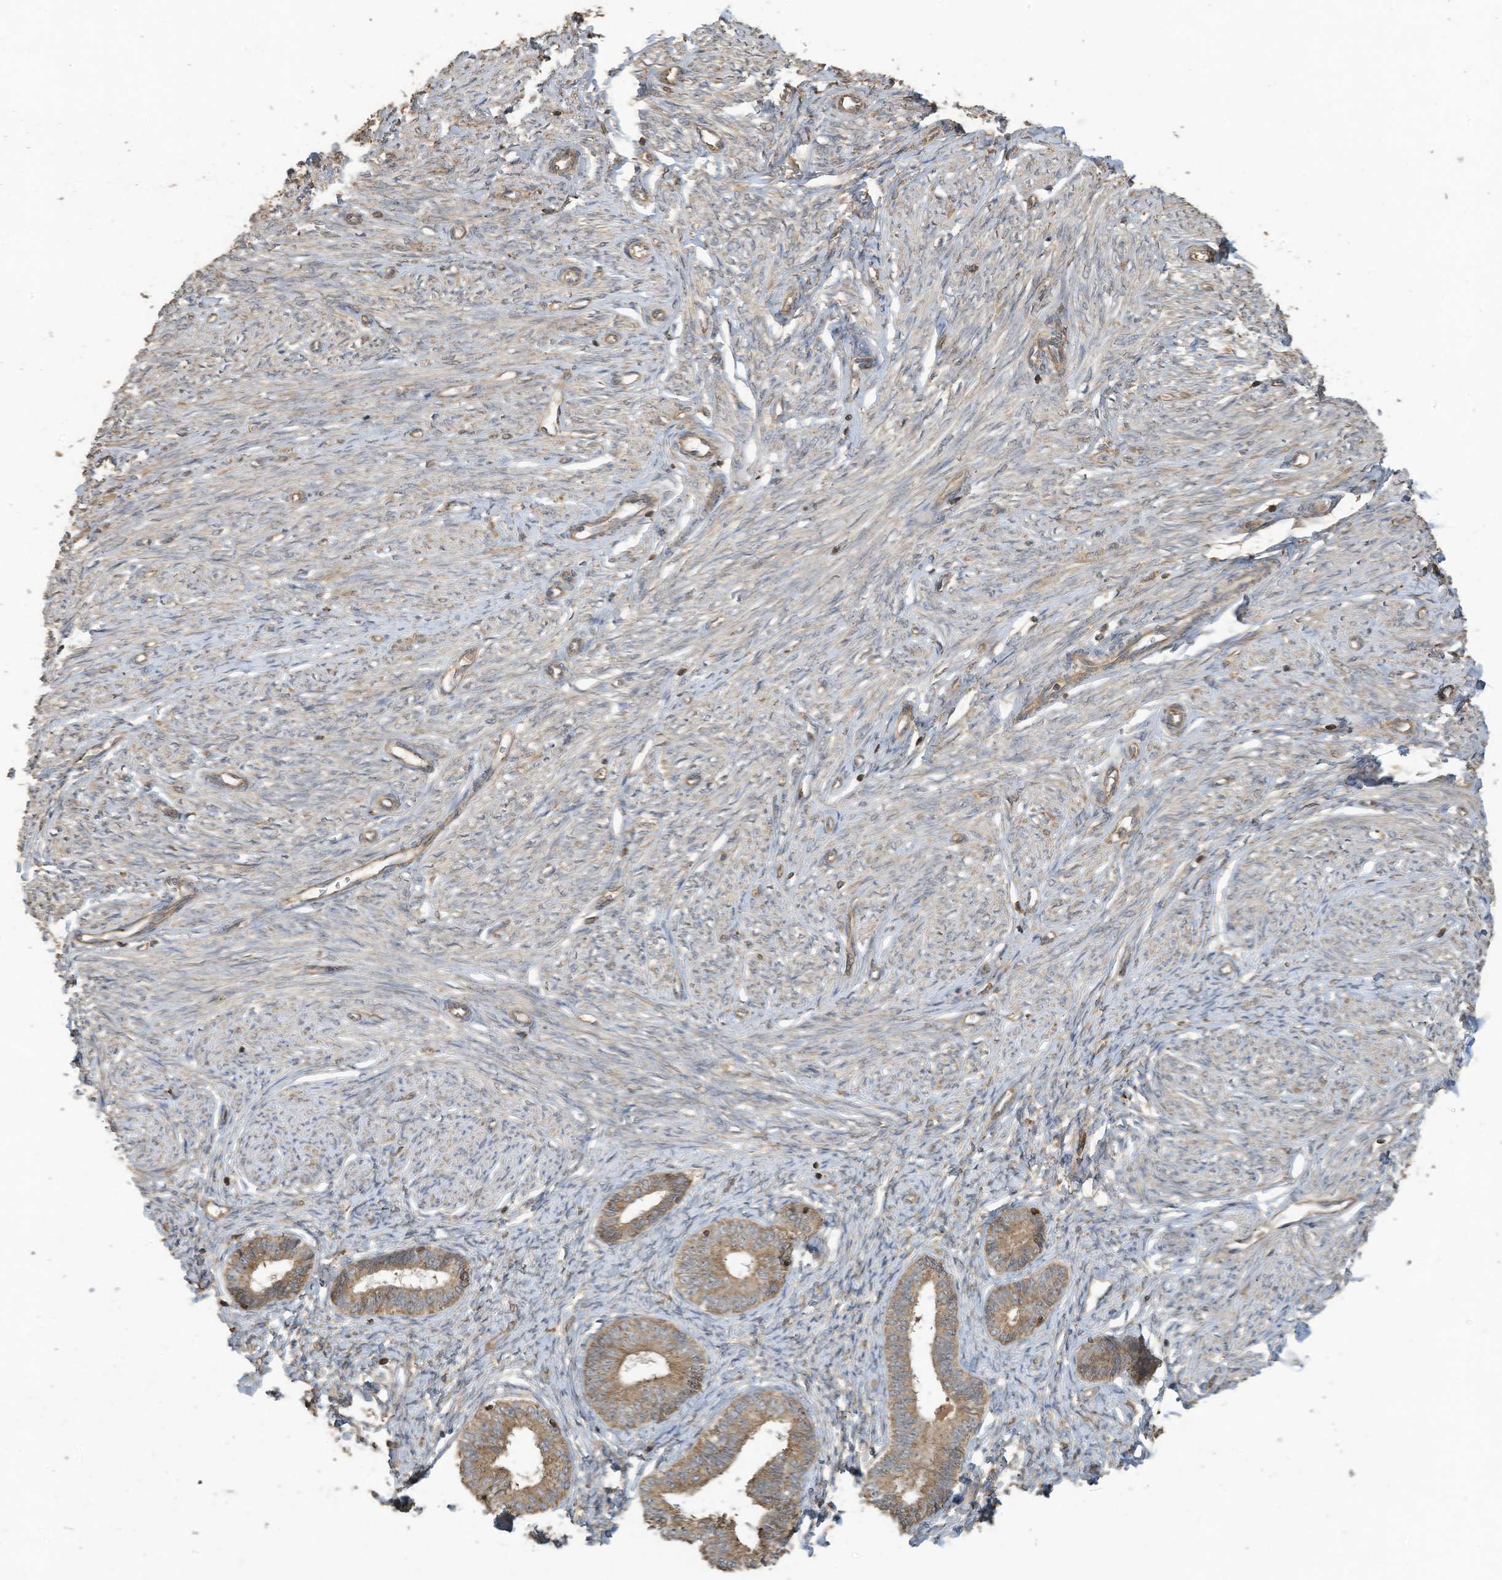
{"staining": {"intensity": "moderate", "quantity": "25%-75%", "location": "cytoplasmic/membranous"}, "tissue": "endometrium", "cell_type": "Cells in endometrial stroma", "image_type": "normal", "snomed": [{"axis": "morphology", "description": "Normal tissue, NOS"}, {"axis": "topography", "description": "Endometrium"}], "caption": "DAB (3,3'-diaminobenzidine) immunohistochemical staining of benign human endometrium displays moderate cytoplasmic/membranous protein positivity in about 25%-75% of cells in endometrial stroma.", "gene": "COX10", "patient": {"sex": "female", "age": 72}}